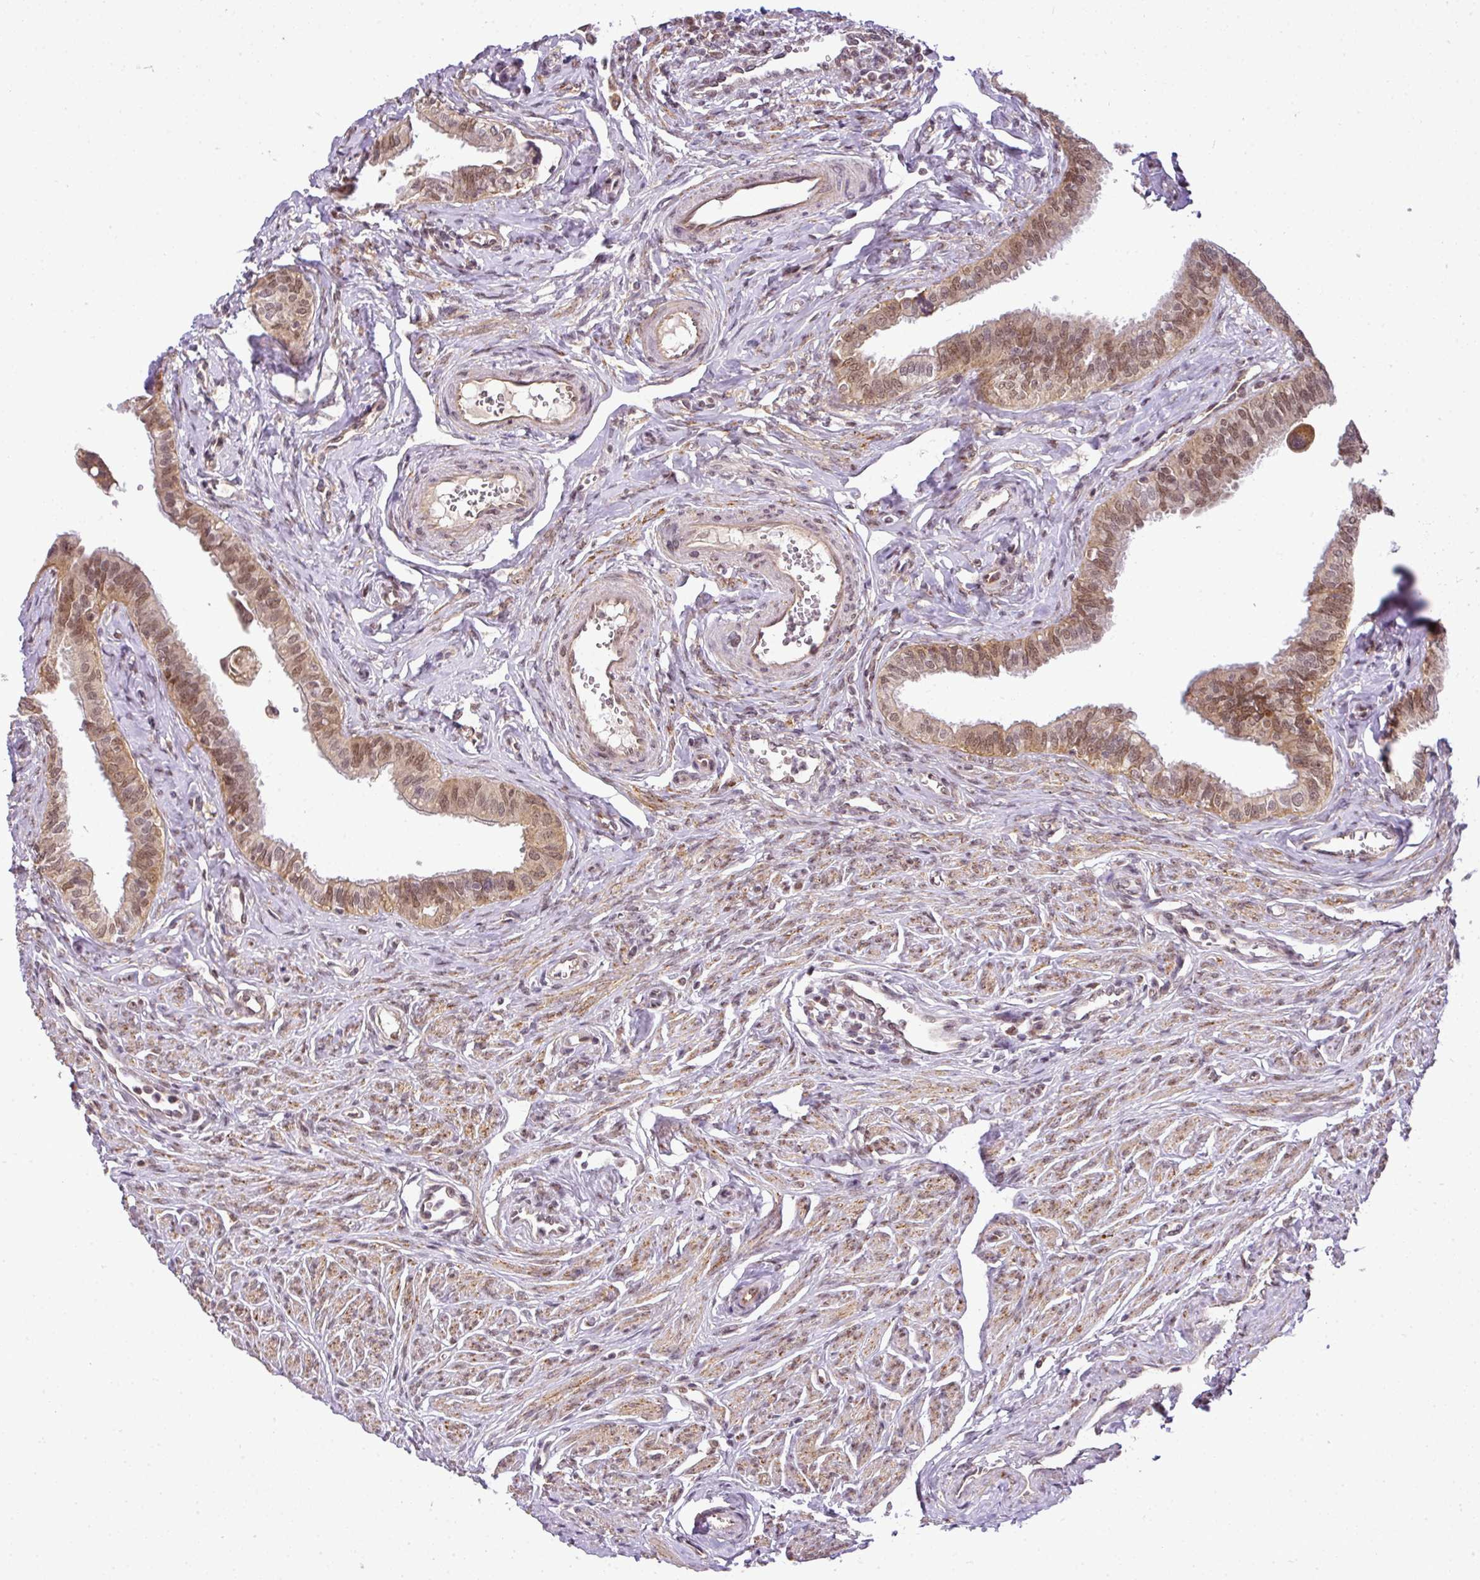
{"staining": {"intensity": "moderate", "quantity": "25%-75%", "location": "nuclear"}, "tissue": "fallopian tube", "cell_type": "Glandular cells", "image_type": "normal", "snomed": [{"axis": "morphology", "description": "Normal tissue, NOS"}, {"axis": "morphology", "description": "Carcinoma, NOS"}, {"axis": "topography", "description": "Fallopian tube"}, {"axis": "topography", "description": "Ovary"}], "caption": "Protein analysis of benign fallopian tube demonstrates moderate nuclear staining in approximately 25%-75% of glandular cells. The staining was performed using DAB, with brown indicating positive protein expression. Nuclei are stained blue with hematoxylin.", "gene": "C1orf226", "patient": {"sex": "female", "age": 59}}